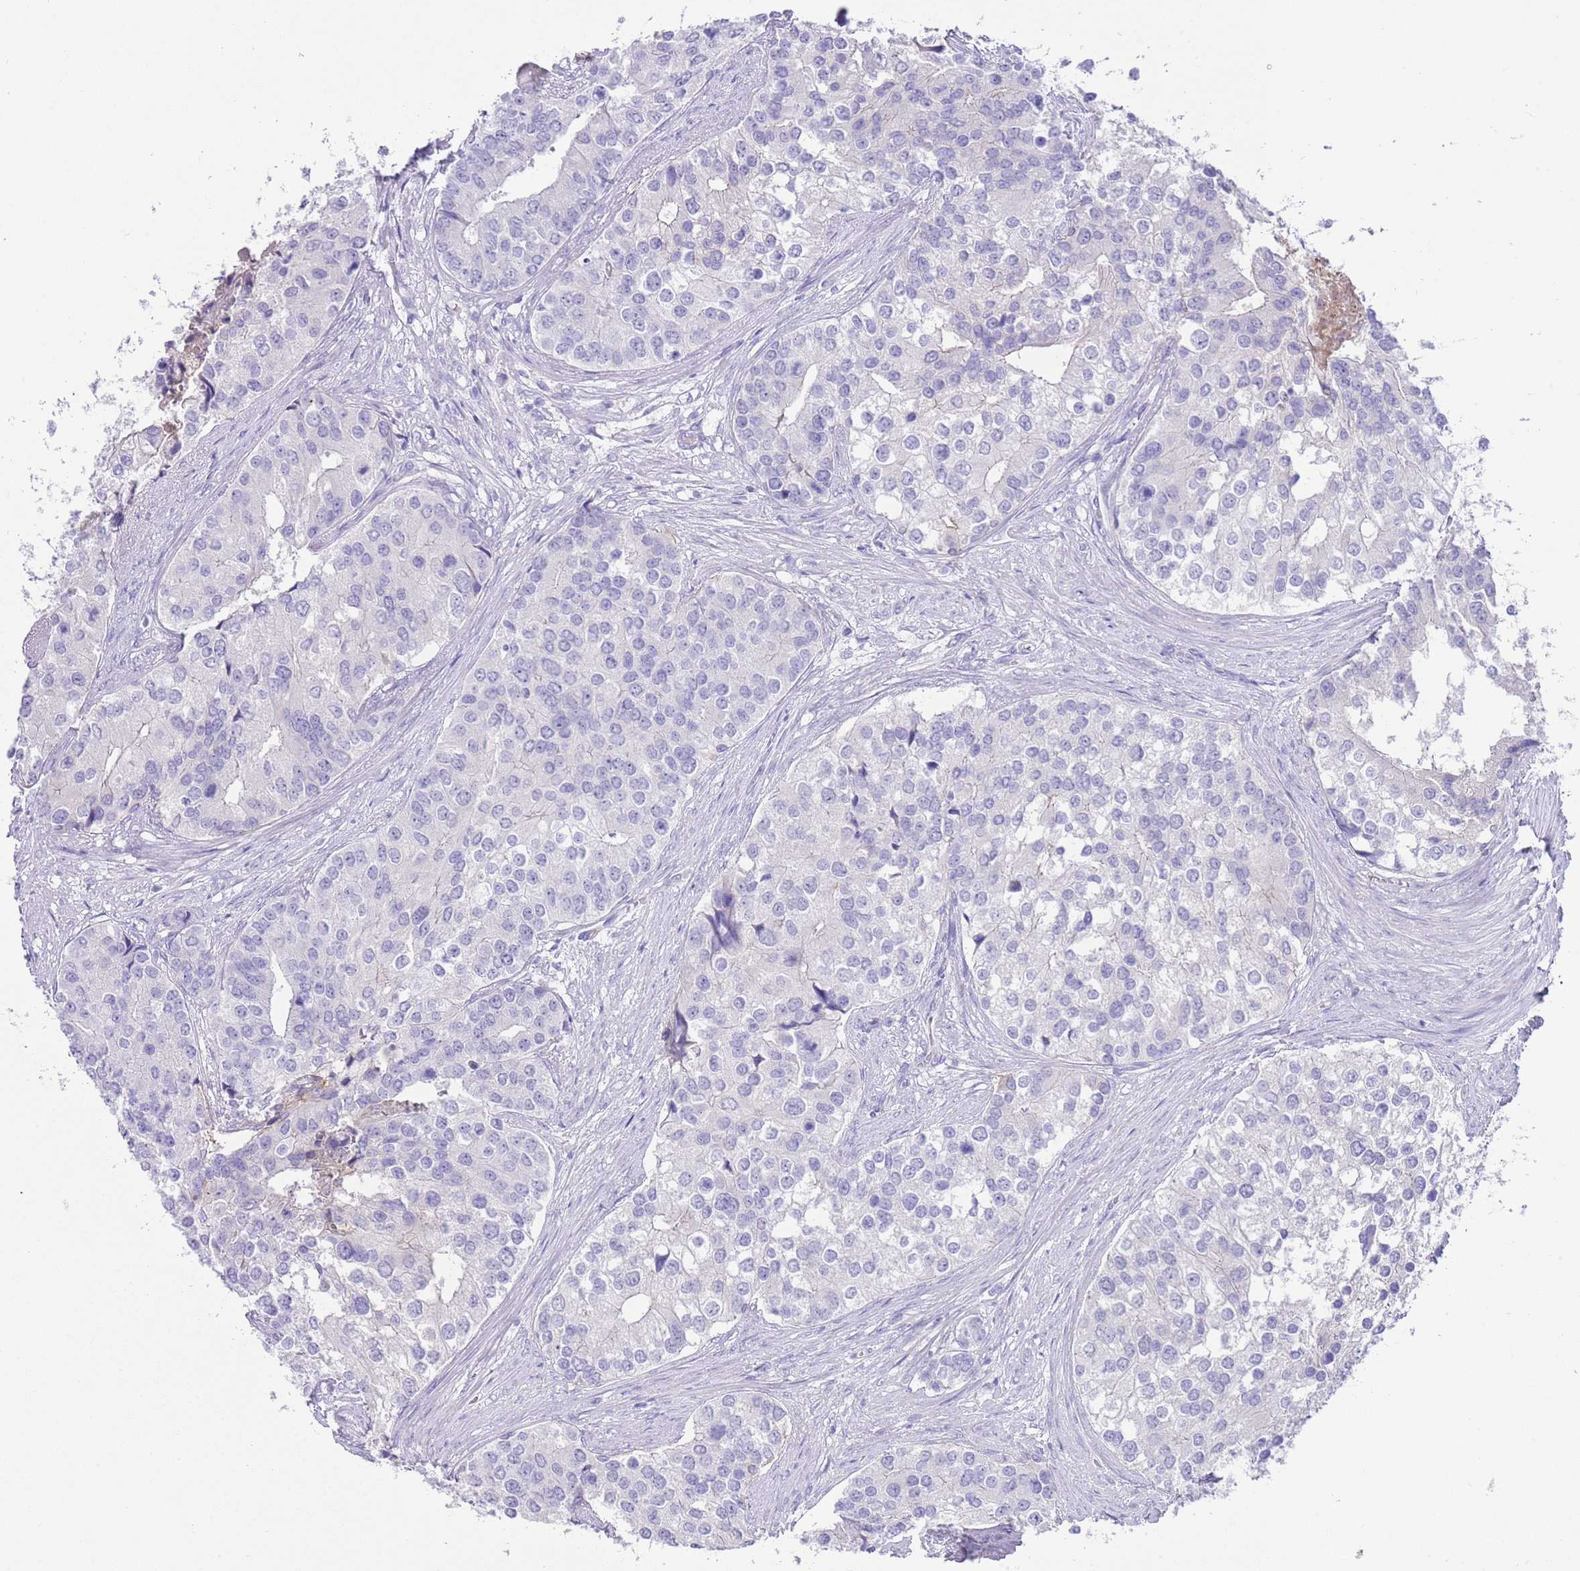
{"staining": {"intensity": "negative", "quantity": "none", "location": "none"}, "tissue": "prostate cancer", "cell_type": "Tumor cells", "image_type": "cancer", "snomed": [{"axis": "morphology", "description": "Adenocarcinoma, High grade"}, {"axis": "topography", "description": "Prostate"}], "caption": "Histopathology image shows no significant protein staining in tumor cells of prostate cancer (high-grade adenocarcinoma).", "gene": "IGF1", "patient": {"sex": "male", "age": 62}}